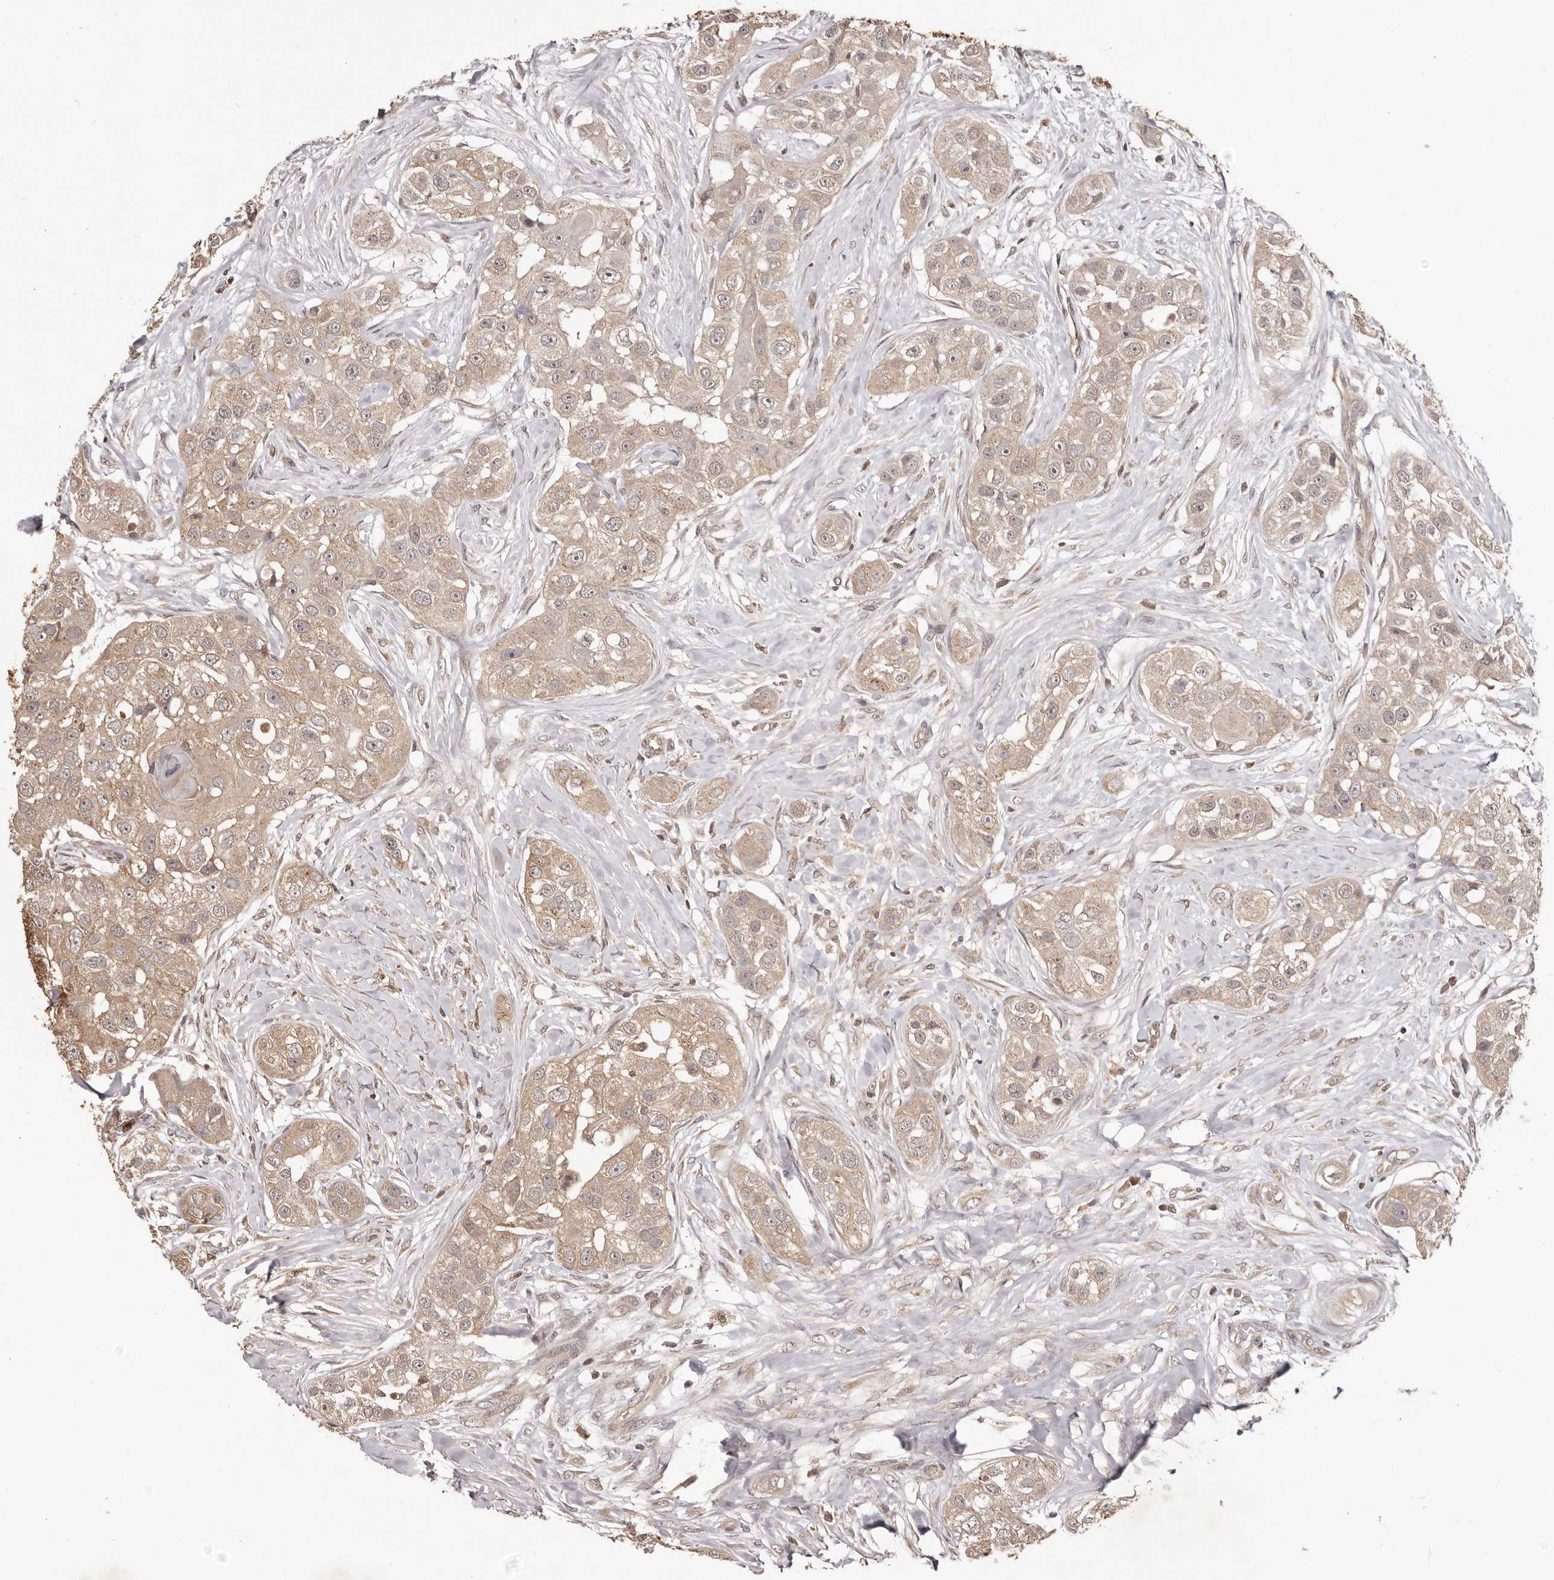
{"staining": {"intensity": "weak", "quantity": ">75%", "location": "cytoplasmic/membranous"}, "tissue": "head and neck cancer", "cell_type": "Tumor cells", "image_type": "cancer", "snomed": [{"axis": "morphology", "description": "Normal tissue, NOS"}, {"axis": "morphology", "description": "Squamous cell carcinoma, NOS"}, {"axis": "topography", "description": "Skeletal muscle"}, {"axis": "topography", "description": "Head-Neck"}], "caption": "The immunohistochemical stain highlights weak cytoplasmic/membranous staining in tumor cells of head and neck squamous cell carcinoma tissue.", "gene": "MTO1", "patient": {"sex": "male", "age": 51}}